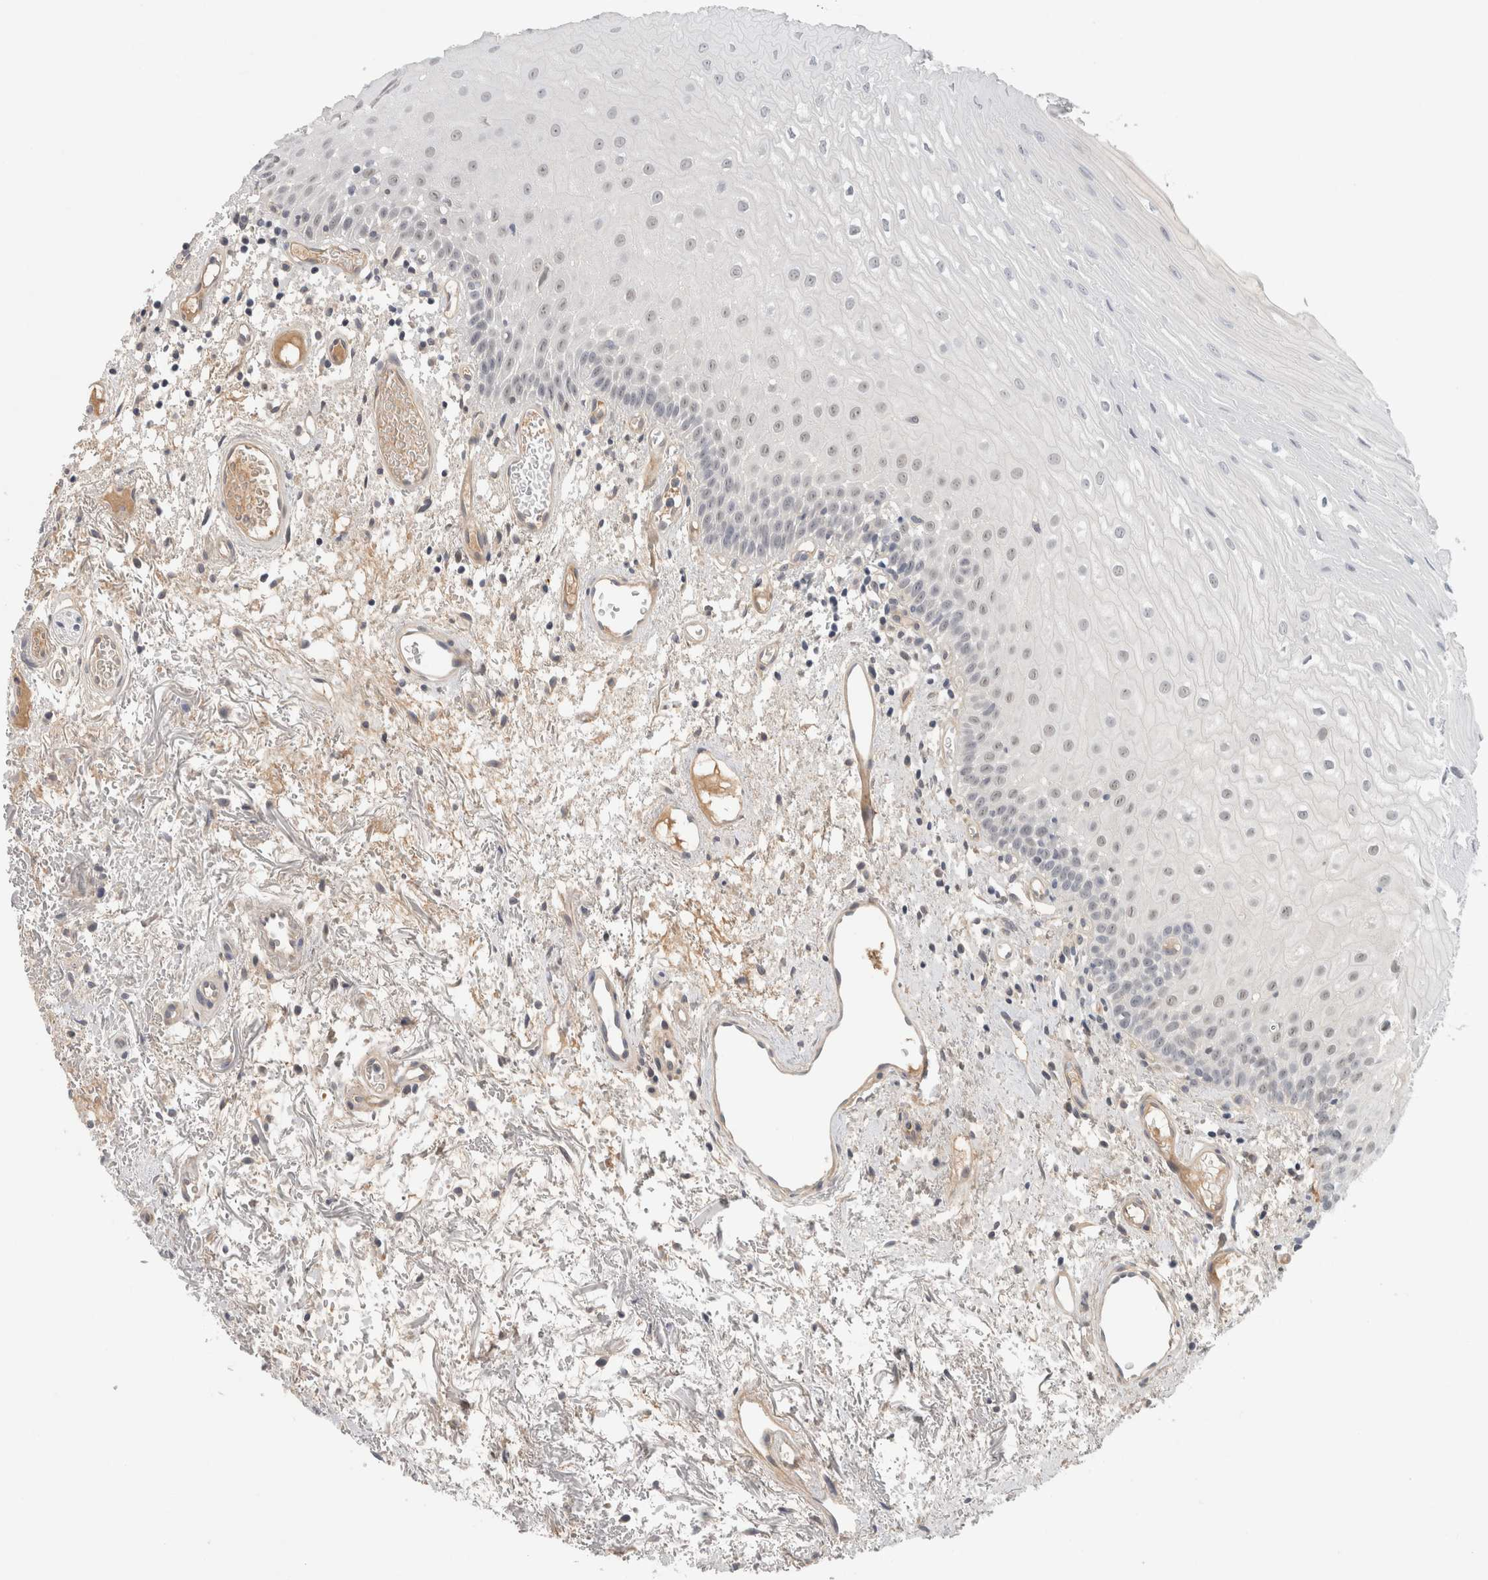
{"staining": {"intensity": "weak", "quantity": "25%-75%", "location": "nuclear"}, "tissue": "oral mucosa", "cell_type": "Squamous epithelial cells", "image_type": "normal", "snomed": [{"axis": "morphology", "description": "Normal tissue, NOS"}, {"axis": "topography", "description": "Oral tissue"}], "caption": "Unremarkable oral mucosa reveals weak nuclear staining in about 25%-75% of squamous epithelial cells, visualized by immunohistochemistry. (DAB (3,3'-diaminobenzidine) IHC with brightfield microscopy, high magnification).", "gene": "HCN3", "patient": {"sex": "male", "age": 52}}